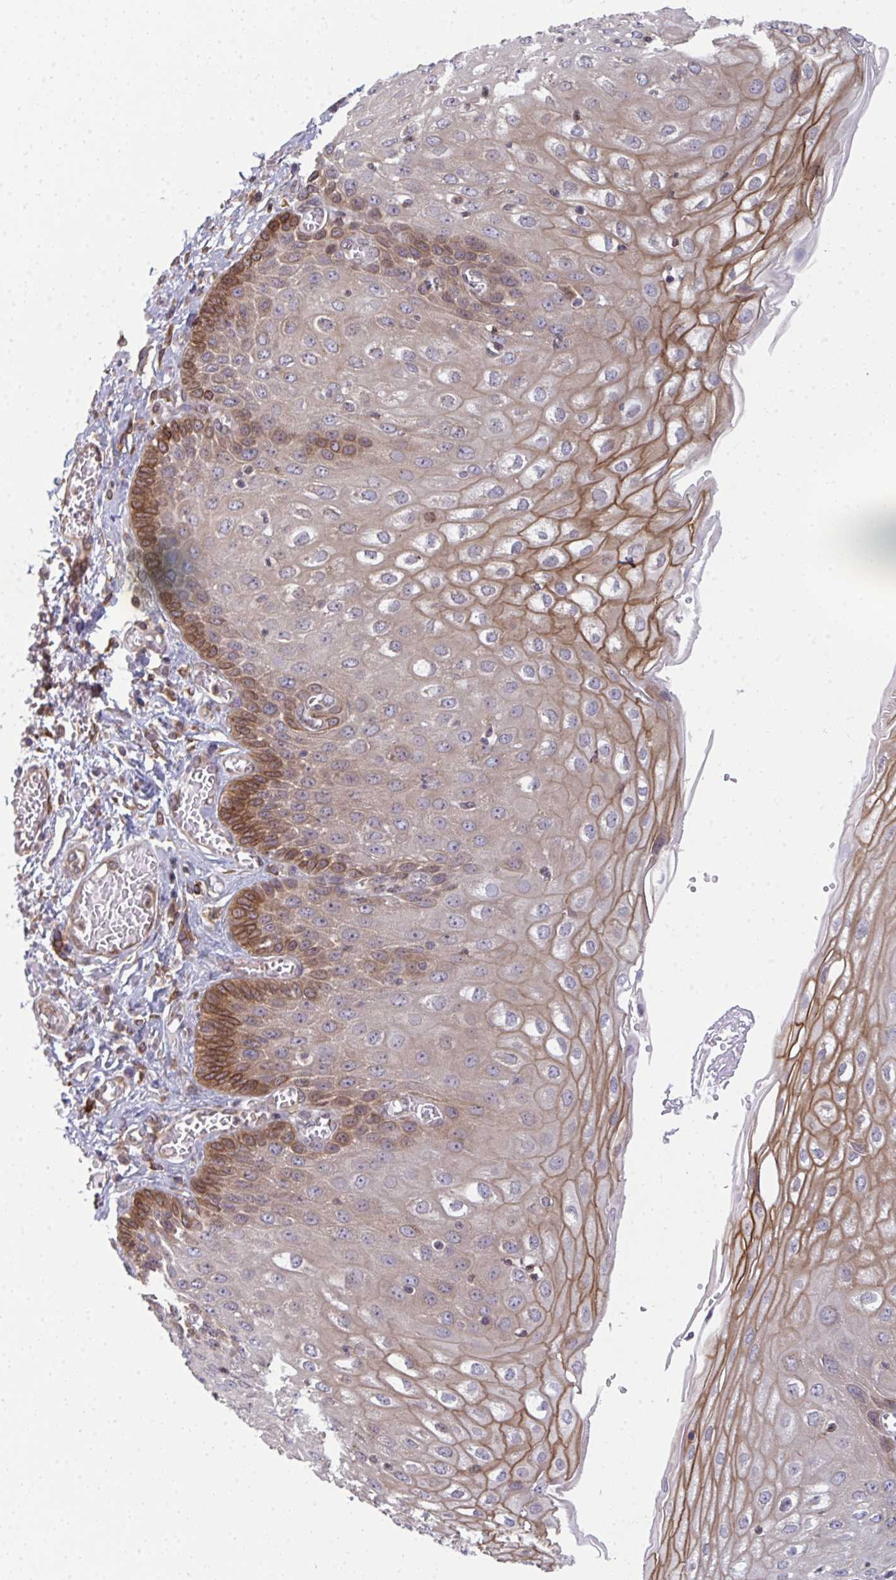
{"staining": {"intensity": "moderate", "quantity": "25%-75%", "location": "cytoplasmic/membranous"}, "tissue": "esophagus", "cell_type": "Squamous epithelial cells", "image_type": "normal", "snomed": [{"axis": "morphology", "description": "Normal tissue, NOS"}, {"axis": "morphology", "description": "Adenocarcinoma, NOS"}, {"axis": "topography", "description": "Esophagus"}], "caption": "Protein staining reveals moderate cytoplasmic/membranous expression in about 25%-75% of squamous epithelial cells in benign esophagus. (DAB (3,3'-diaminobenzidine) = brown stain, brightfield microscopy at high magnification).", "gene": "LYSMD4", "patient": {"sex": "male", "age": 81}}